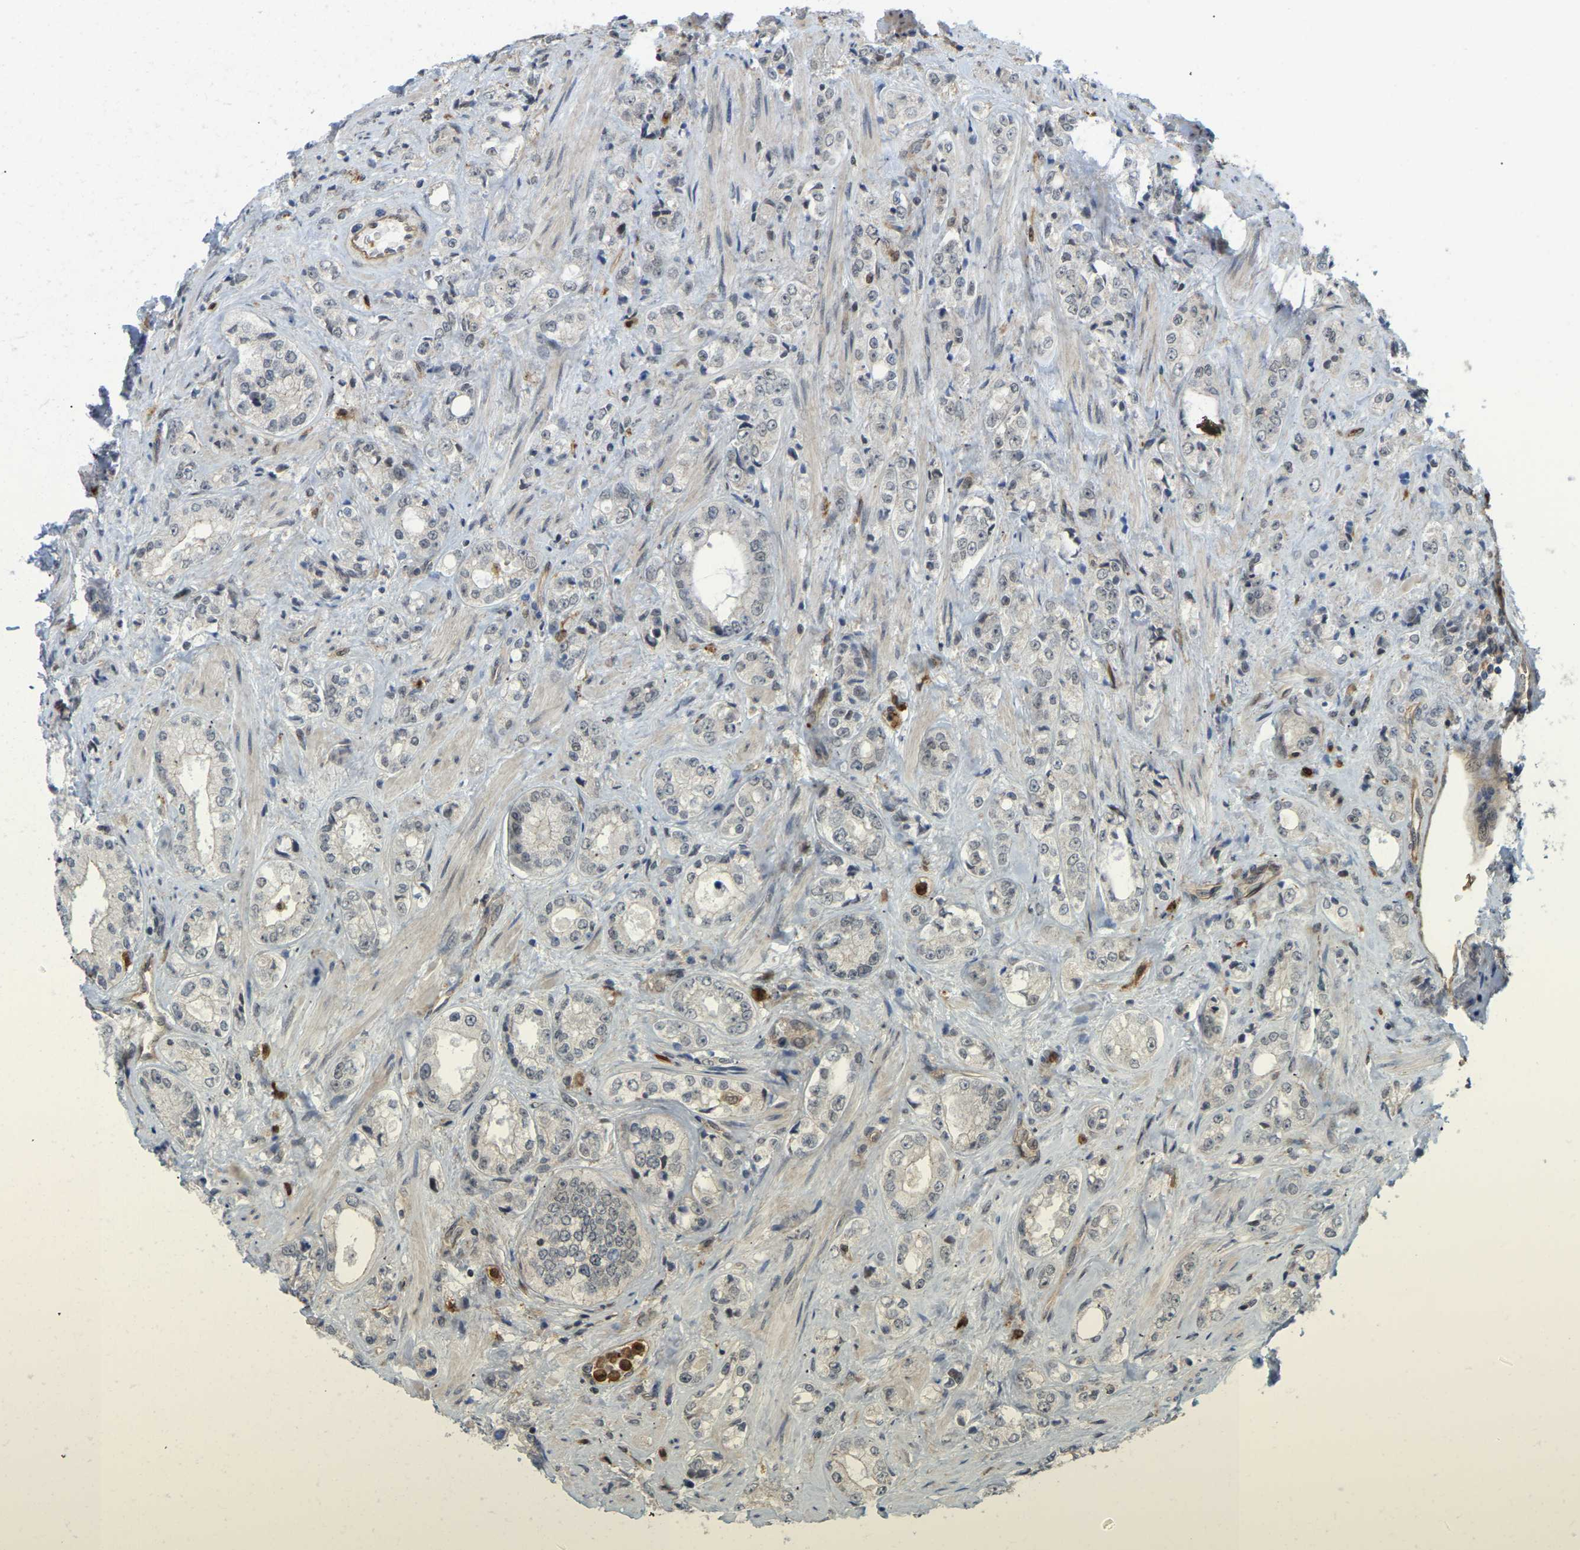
{"staining": {"intensity": "negative", "quantity": "none", "location": "none"}, "tissue": "prostate cancer", "cell_type": "Tumor cells", "image_type": "cancer", "snomed": [{"axis": "morphology", "description": "Adenocarcinoma, High grade"}, {"axis": "topography", "description": "Prostate"}], "caption": "IHC micrograph of neoplastic tissue: human prostate cancer stained with DAB (3,3'-diaminobenzidine) demonstrates no significant protein positivity in tumor cells.", "gene": "SERPINB5", "patient": {"sex": "male", "age": 61}}